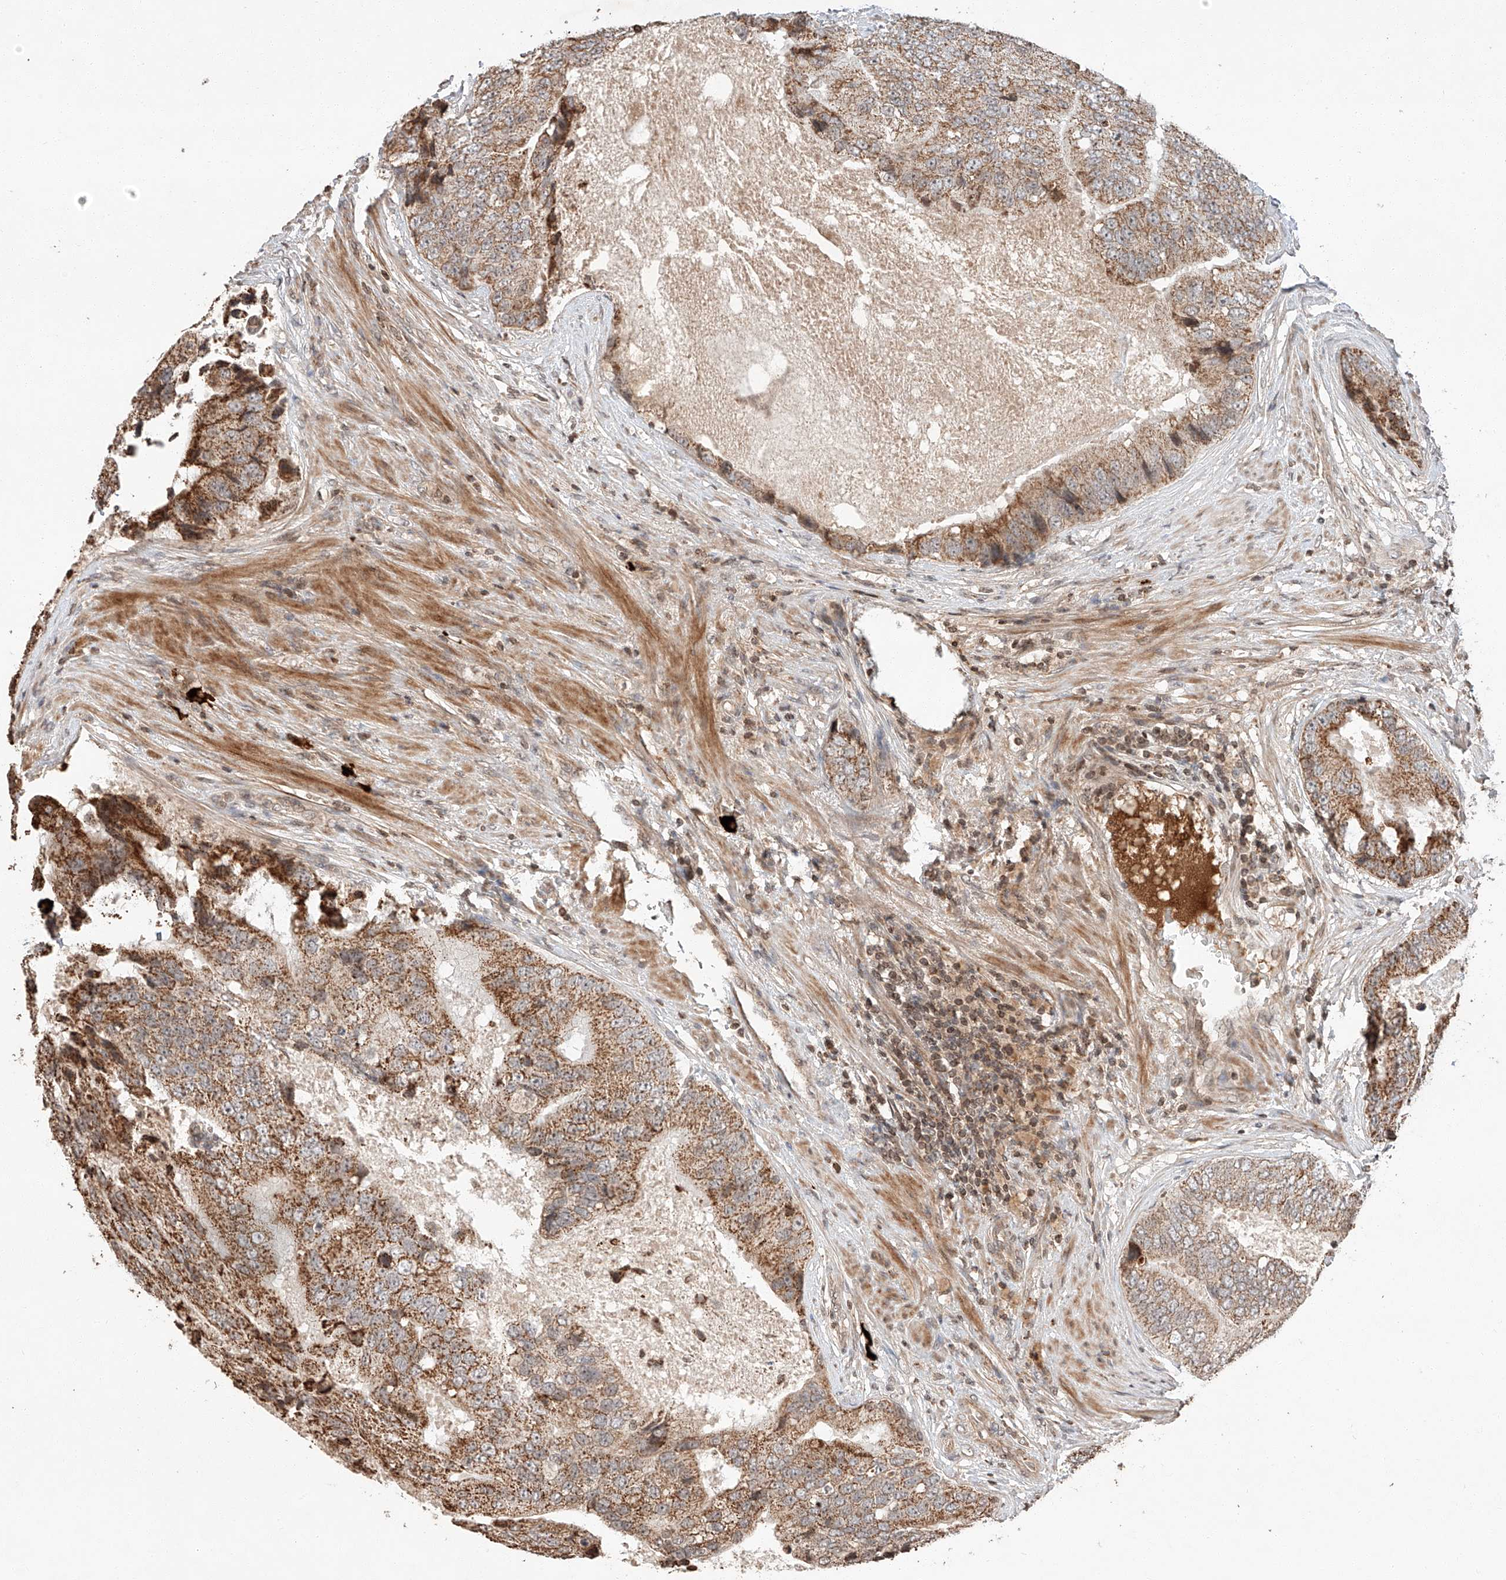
{"staining": {"intensity": "moderate", "quantity": ">75%", "location": "cytoplasmic/membranous"}, "tissue": "prostate cancer", "cell_type": "Tumor cells", "image_type": "cancer", "snomed": [{"axis": "morphology", "description": "Adenocarcinoma, High grade"}, {"axis": "topography", "description": "Prostate"}], "caption": "Immunohistochemical staining of prostate cancer demonstrates moderate cytoplasmic/membranous protein expression in about >75% of tumor cells. Immunohistochemistry (ihc) stains the protein in brown and the nuclei are stained blue.", "gene": "ARHGAP33", "patient": {"sex": "male", "age": 70}}